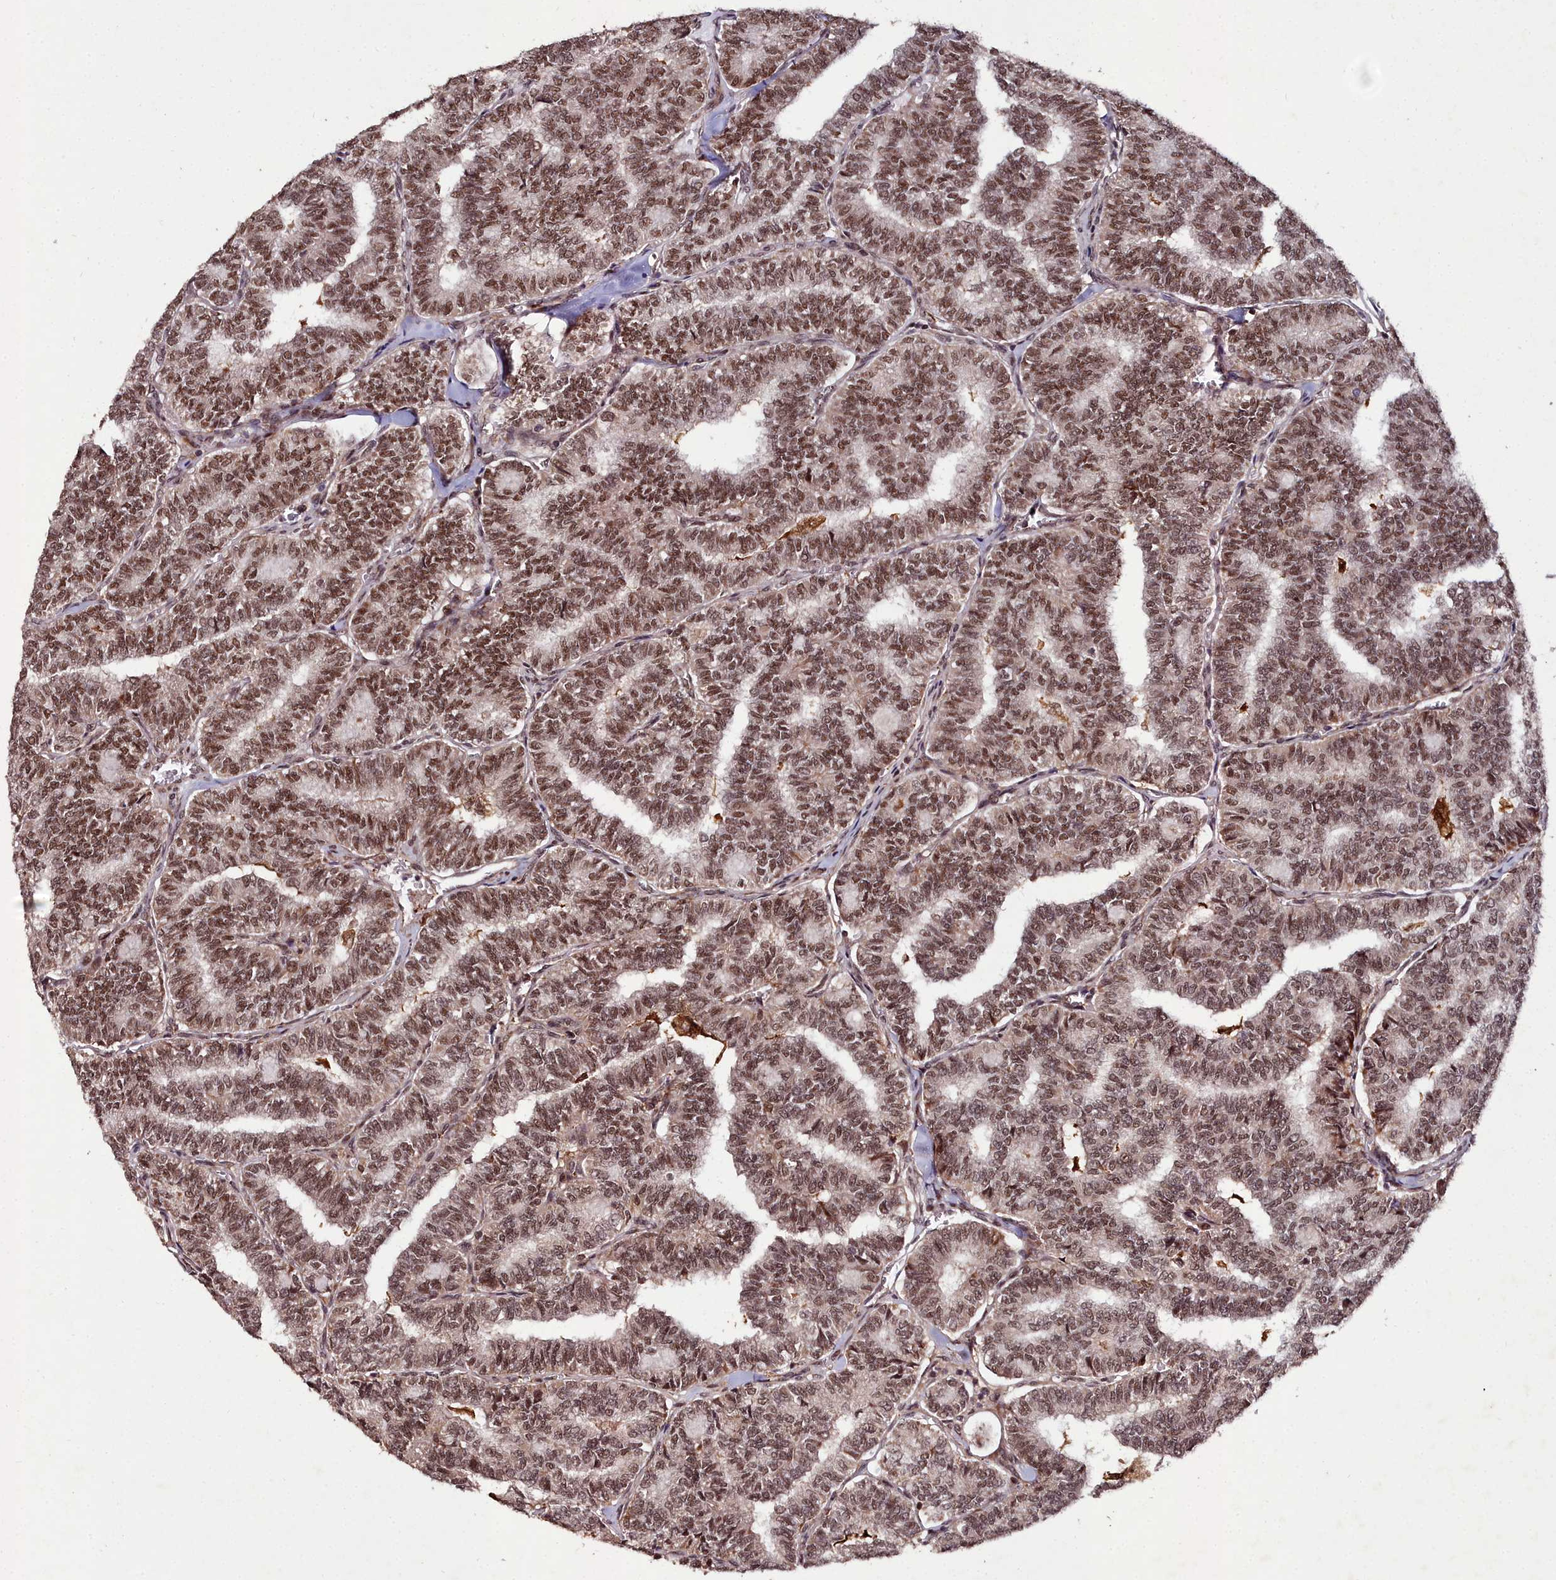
{"staining": {"intensity": "strong", "quantity": ">75%", "location": "nuclear"}, "tissue": "thyroid cancer", "cell_type": "Tumor cells", "image_type": "cancer", "snomed": [{"axis": "morphology", "description": "Papillary adenocarcinoma, NOS"}, {"axis": "topography", "description": "Thyroid gland"}], "caption": "Tumor cells show high levels of strong nuclear positivity in approximately >75% of cells in human papillary adenocarcinoma (thyroid). The protein is shown in brown color, while the nuclei are stained blue.", "gene": "CXXC1", "patient": {"sex": "female", "age": 35}}